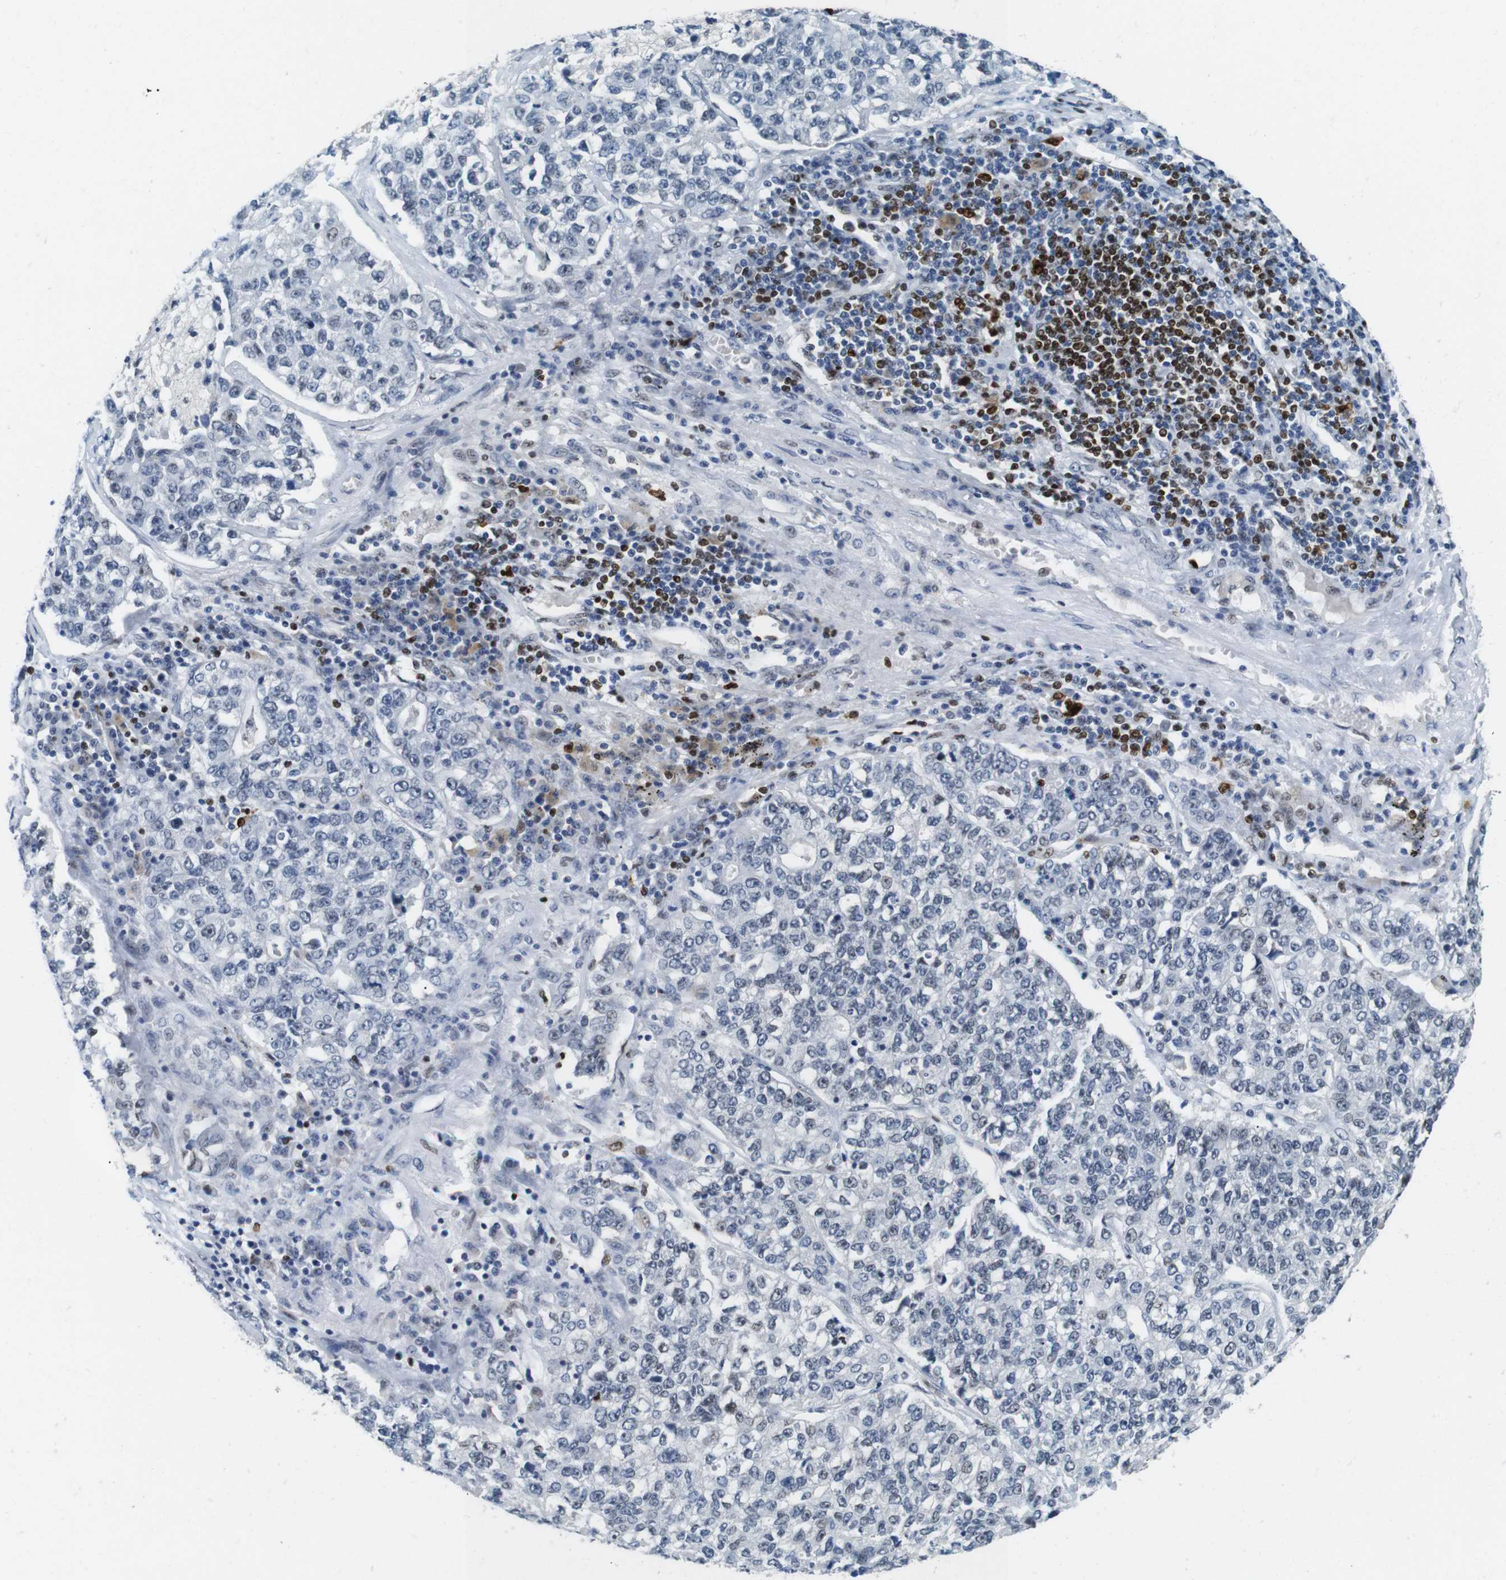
{"staining": {"intensity": "weak", "quantity": "<25%", "location": "nuclear"}, "tissue": "lung cancer", "cell_type": "Tumor cells", "image_type": "cancer", "snomed": [{"axis": "morphology", "description": "Adenocarcinoma, NOS"}, {"axis": "topography", "description": "Lung"}], "caption": "An immunohistochemistry (IHC) histopathology image of lung cancer (adenocarcinoma) is shown. There is no staining in tumor cells of lung cancer (adenocarcinoma).", "gene": "IRF8", "patient": {"sex": "male", "age": 49}}